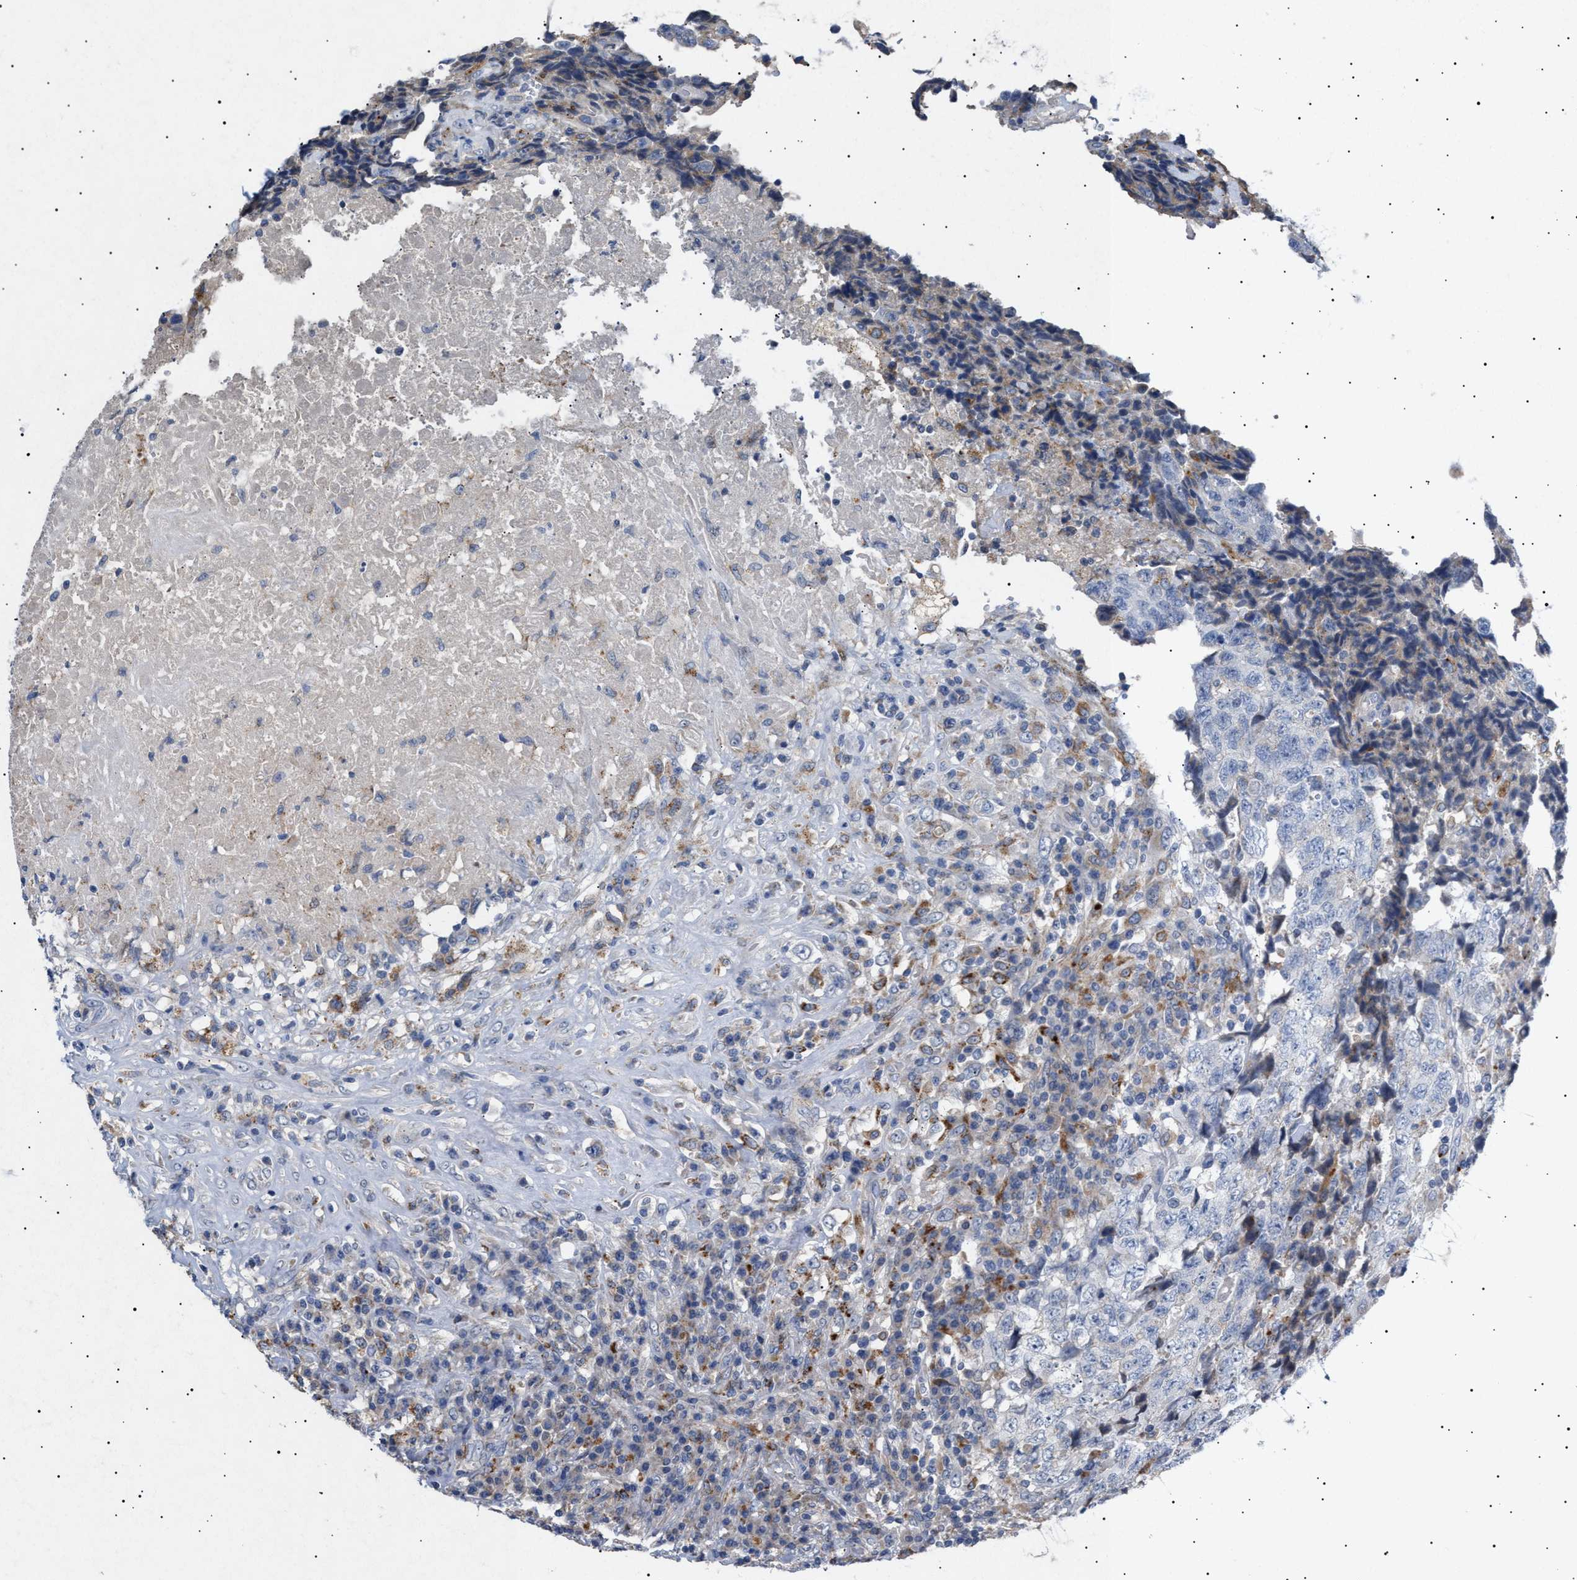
{"staining": {"intensity": "negative", "quantity": "none", "location": "none"}, "tissue": "testis cancer", "cell_type": "Tumor cells", "image_type": "cancer", "snomed": [{"axis": "morphology", "description": "Necrosis, NOS"}, {"axis": "morphology", "description": "Carcinoma, Embryonal, NOS"}, {"axis": "topography", "description": "Testis"}], "caption": "Tumor cells are negative for protein expression in human testis embryonal carcinoma.", "gene": "SIRT5", "patient": {"sex": "male", "age": 19}}